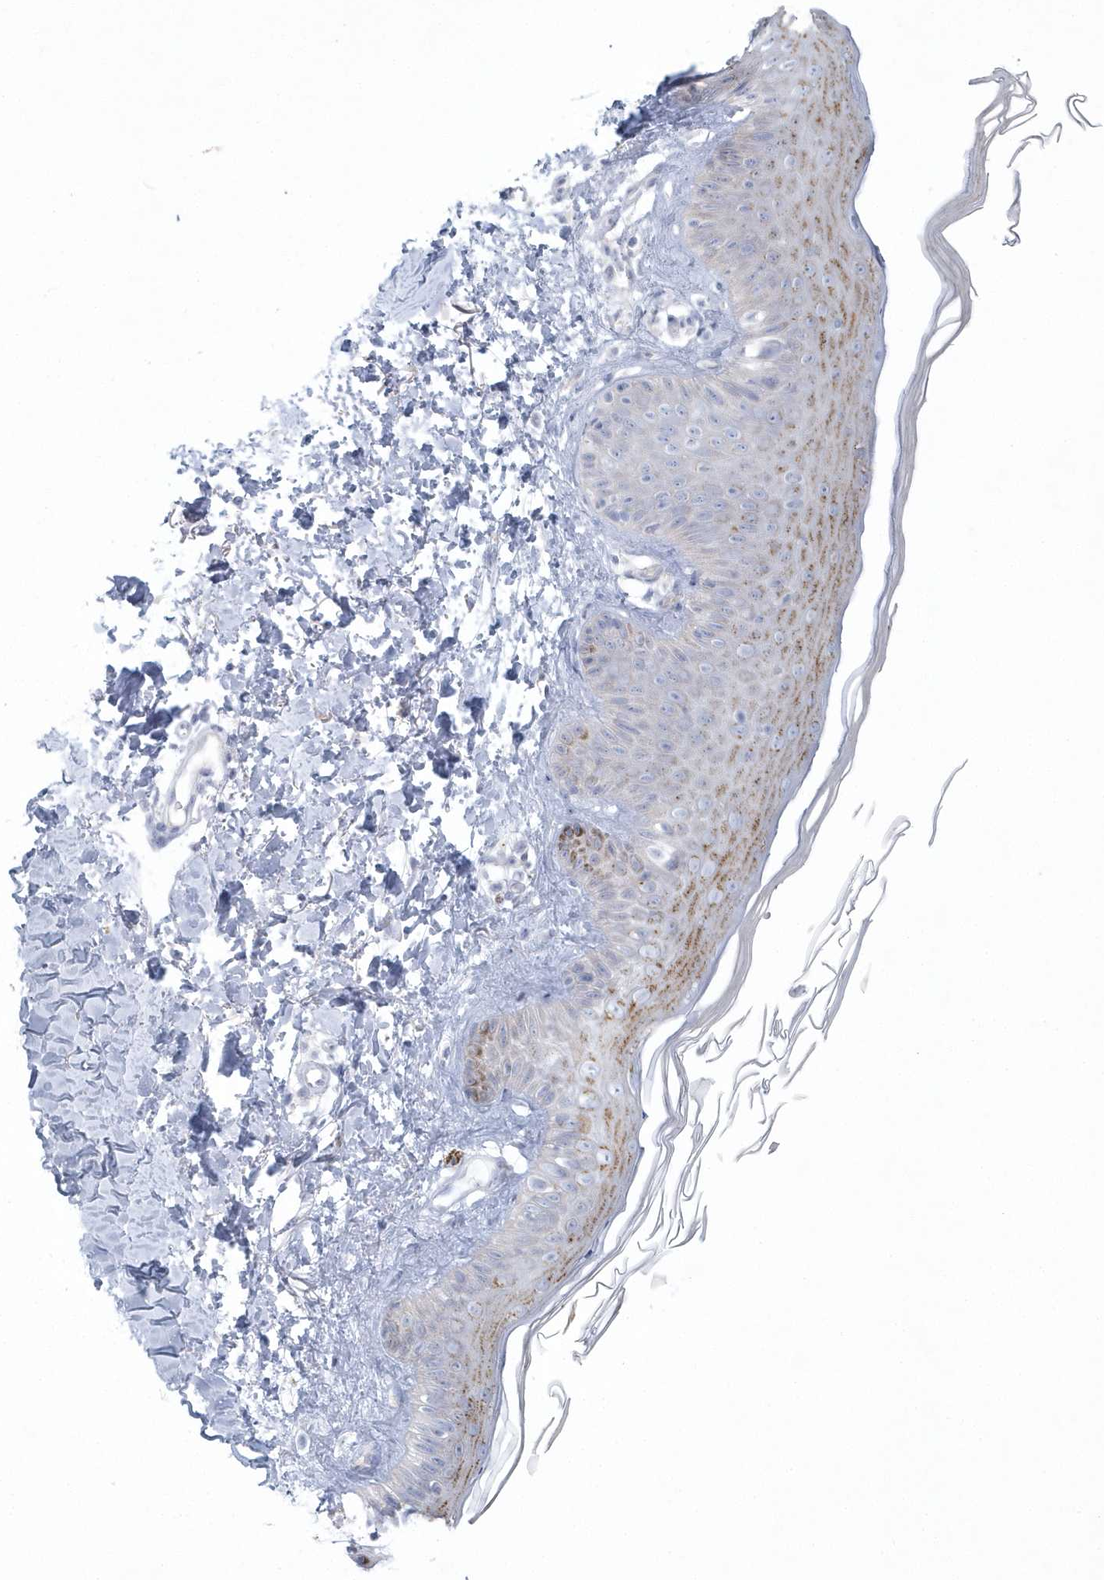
{"staining": {"intensity": "negative", "quantity": "none", "location": "none"}, "tissue": "skin", "cell_type": "Fibroblasts", "image_type": "normal", "snomed": [{"axis": "morphology", "description": "Normal tissue, NOS"}, {"axis": "topography", "description": "Skin"}], "caption": "Immunohistochemical staining of normal human skin reveals no significant staining in fibroblasts.", "gene": "NIPAL1", "patient": {"sex": "male", "age": 52}}